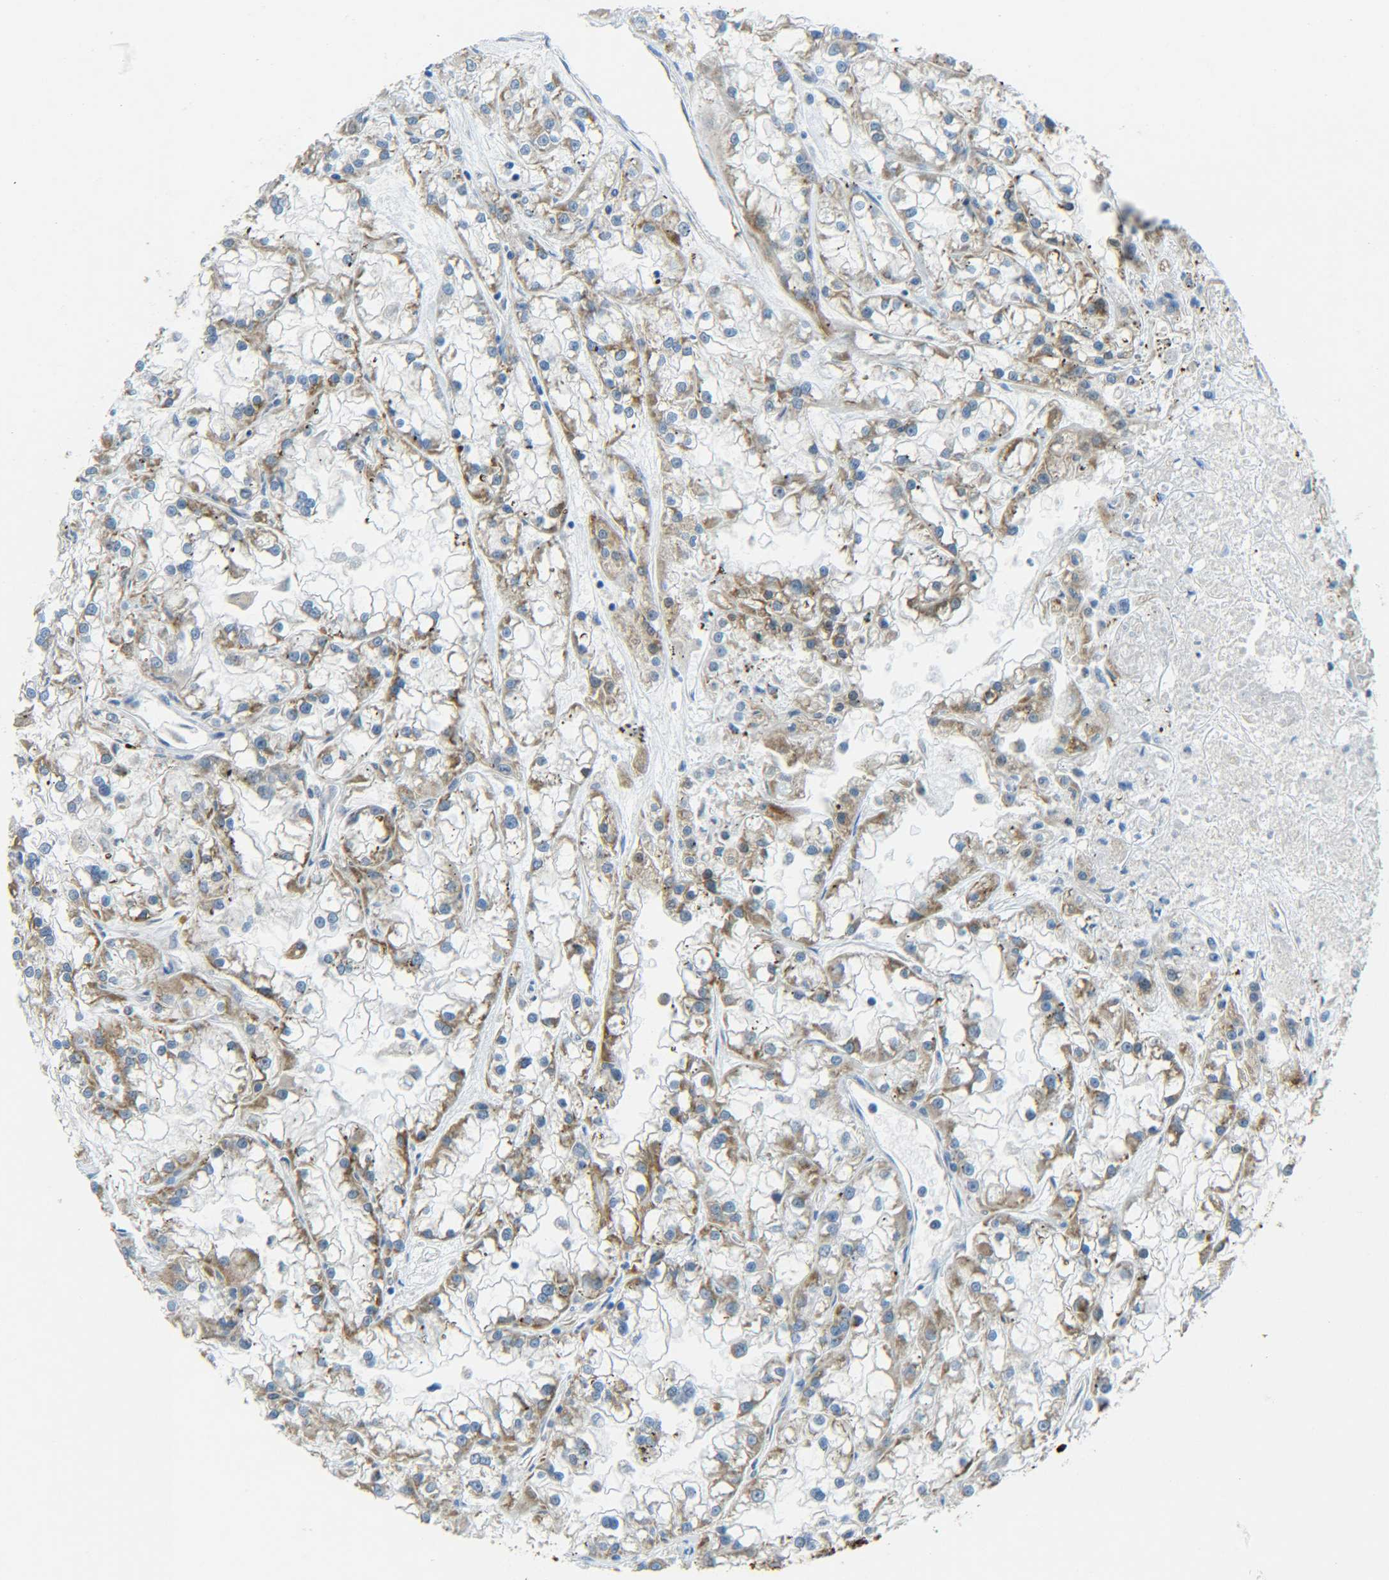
{"staining": {"intensity": "moderate", "quantity": "25%-75%", "location": "cytoplasmic/membranous"}, "tissue": "renal cancer", "cell_type": "Tumor cells", "image_type": "cancer", "snomed": [{"axis": "morphology", "description": "Adenocarcinoma, NOS"}, {"axis": "topography", "description": "Kidney"}], "caption": "Protein staining by IHC demonstrates moderate cytoplasmic/membranous staining in approximately 25%-75% of tumor cells in renal cancer.", "gene": "CYB5R1", "patient": {"sex": "female", "age": 52}}